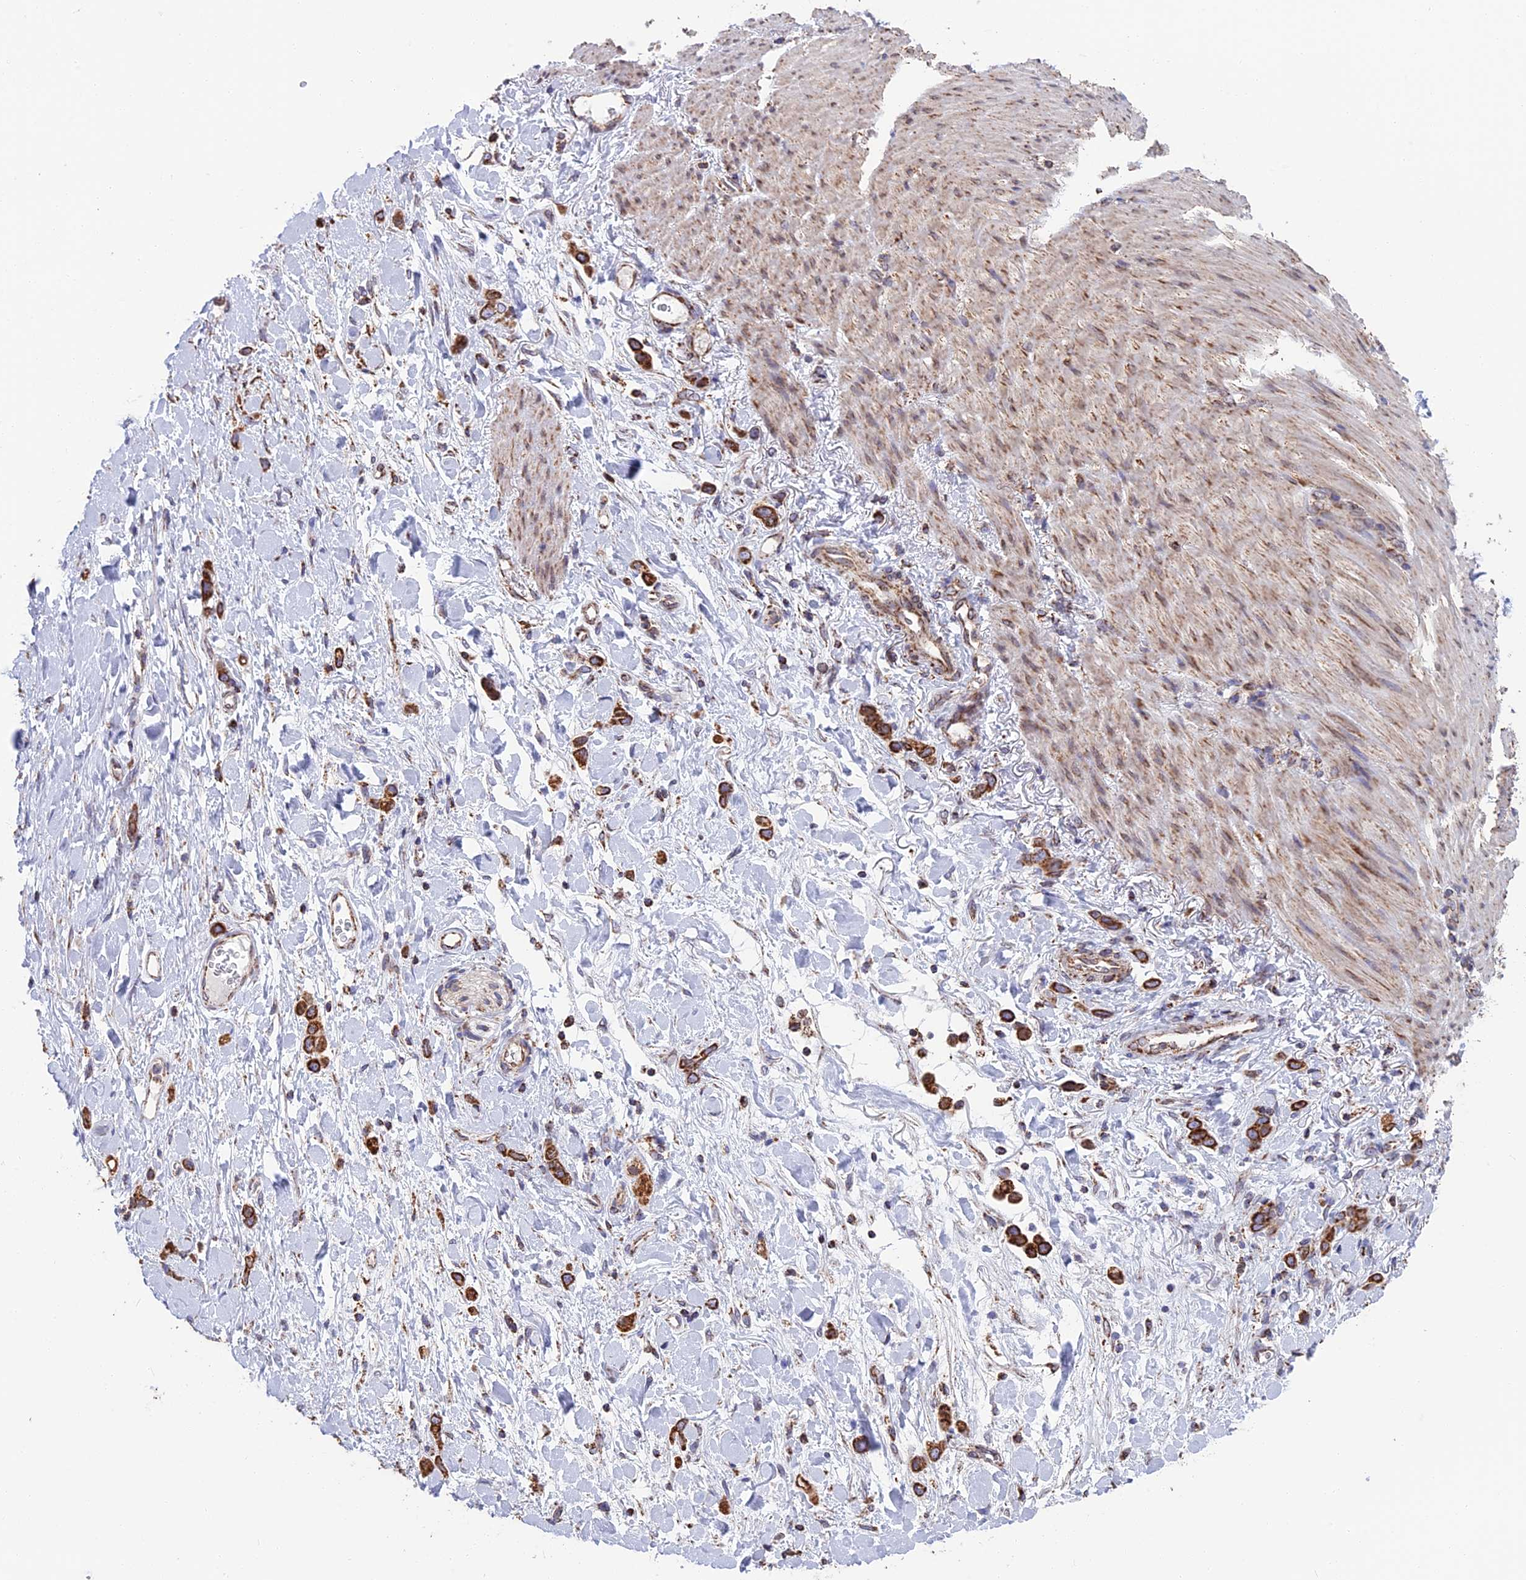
{"staining": {"intensity": "strong", "quantity": ">75%", "location": "cytoplasmic/membranous"}, "tissue": "stomach cancer", "cell_type": "Tumor cells", "image_type": "cancer", "snomed": [{"axis": "morphology", "description": "Adenocarcinoma, NOS"}, {"axis": "topography", "description": "Stomach"}], "caption": "A high amount of strong cytoplasmic/membranous staining is seen in about >75% of tumor cells in stomach adenocarcinoma tissue. (Stains: DAB in brown, nuclei in blue, Microscopy: brightfield microscopy at high magnification).", "gene": "CS", "patient": {"sex": "female", "age": 65}}